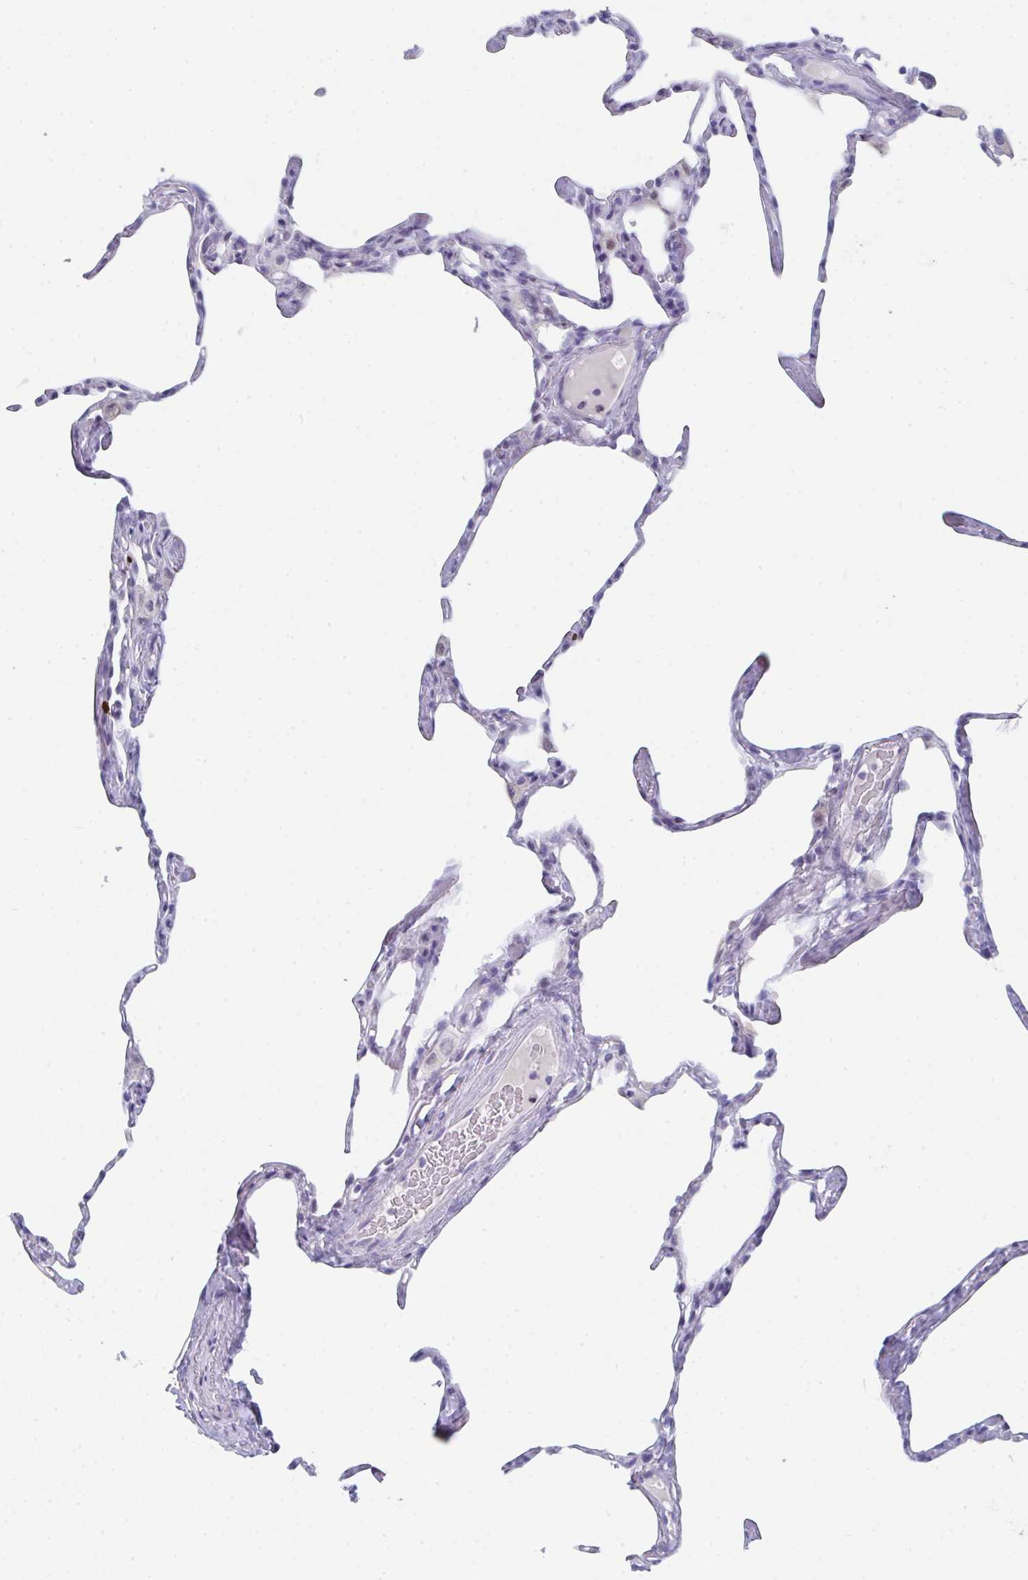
{"staining": {"intensity": "negative", "quantity": "none", "location": "none"}, "tissue": "lung", "cell_type": "Alveolar cells", "image_type": "normal", "snomed": [{"axis": "morphology", "description": "Normal tissue, NOS"}, {"axis": "topography", "description": "Lung"}], "caption": "The micrograph reveals no significant expression in alveolar cells of lung. Brightfield microscopy of immunohistochemistry (IHC) stained with DAB (3,3'-diaminobenzidine) (brown) and hematoxylin (blue), captured at high magnification.", "gene": "RUBCN", "patient": {"sex": "male", "age": 65}}